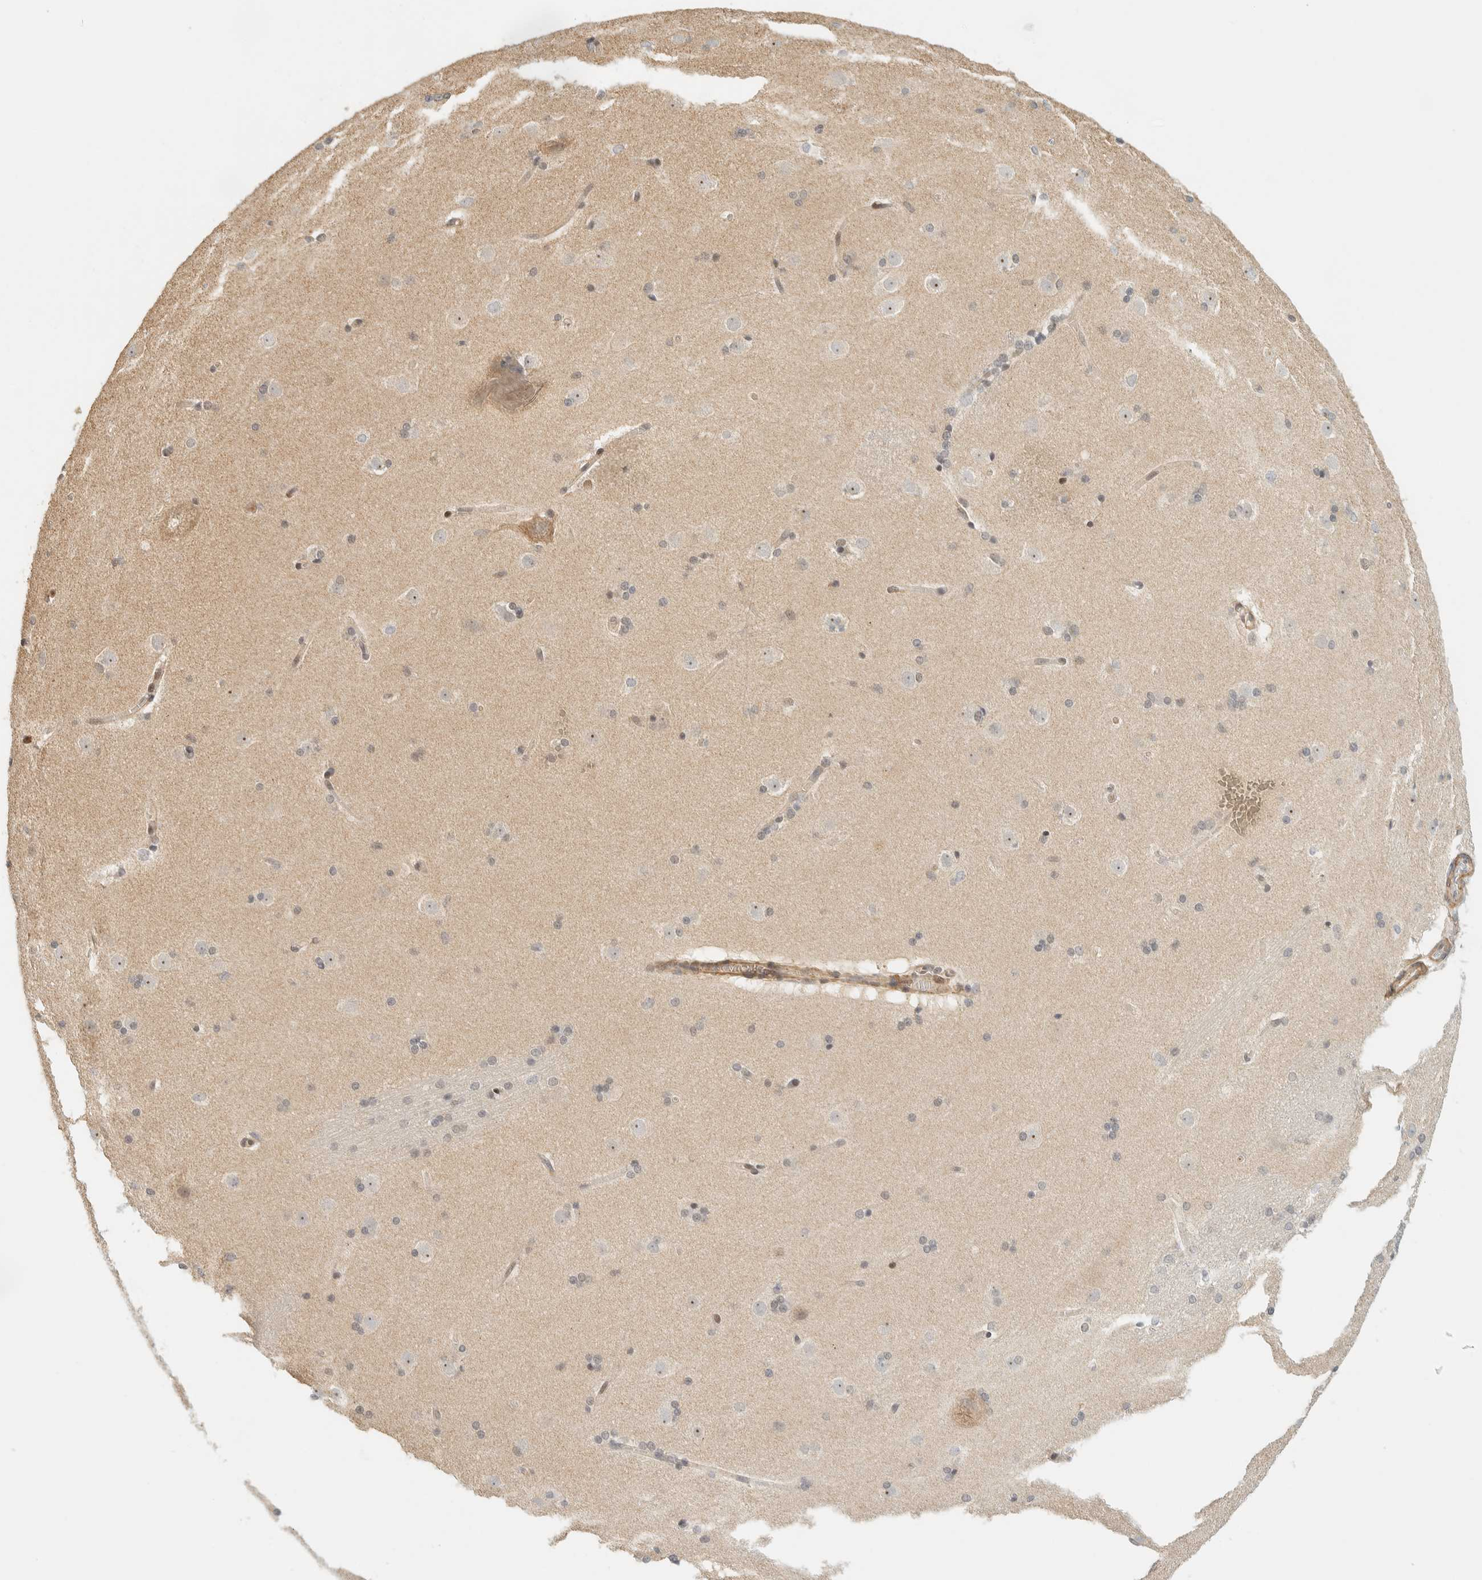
{"staining": {"intensity": "weak", "quantity": "<25%", "location": "nuclear"}, "tissue": "caudate", "cell_type": "Glial cells", "image_type": "normal", "snomed": [{"axis": "morphology", "description": "Normal tissue, NOS"}, {"axis": "topography", "description": "Lateral ventricle wall"}], "caption": "This is an immunohistochemistry (IHC) histopathology image of unremarkable caudate. There is no expression in glial cells.", "gene": "ARFGEF1", "patient": {"sex": "female", "age": 19}}